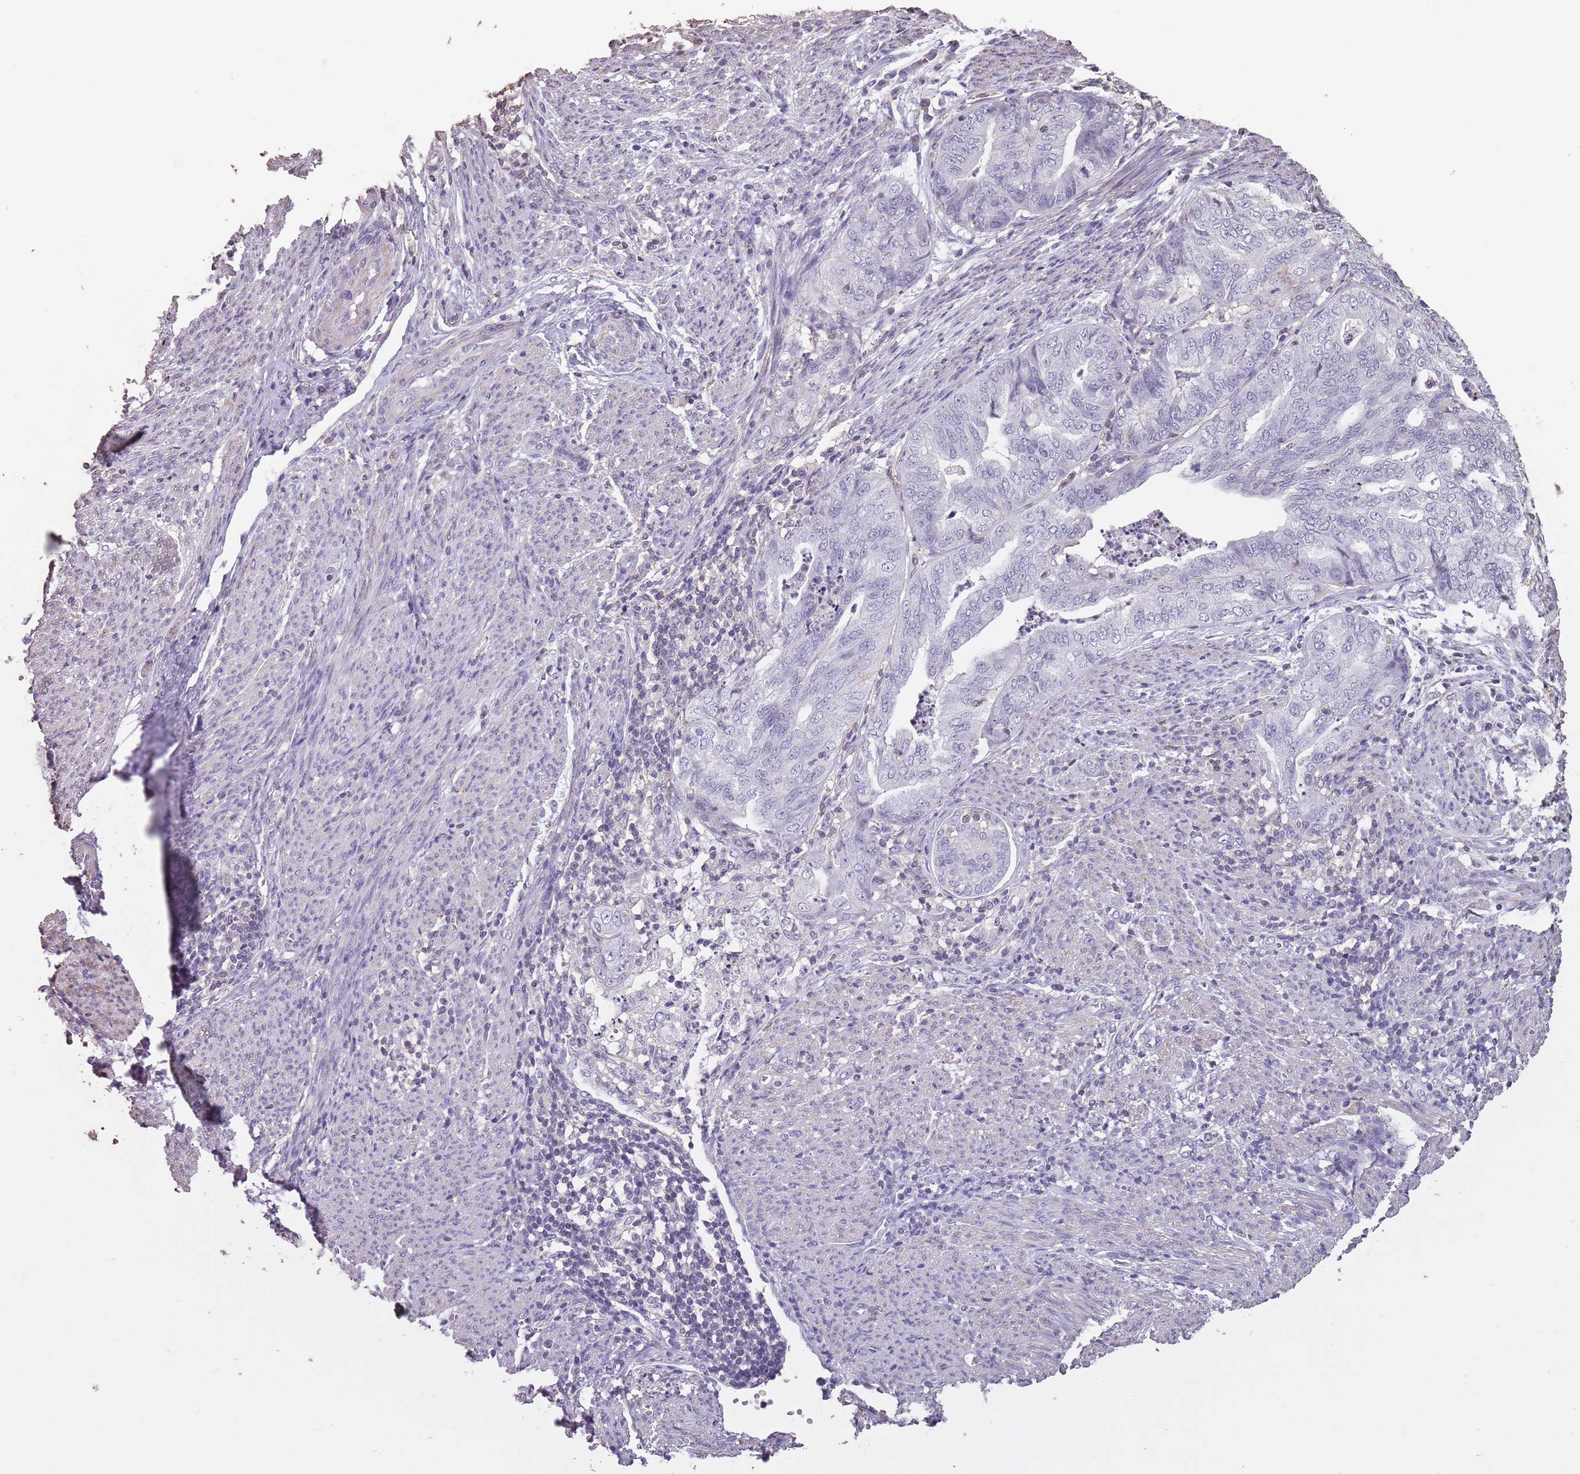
{"staining": {"intensity": "negative", "quantity": "none", "location": "none"}, "tissue": "endometrial cancer", "cell_type": "Tumor cells", "image_type": "cancer", "snomed": [{"axis": "morphology", "description": "Adenocarcinoma, NOS"}, {"axis": "topography", "description": "Endometrium"}], "caption": "There is no significant staining in tumor cells of endometrial cancer (adenocarcinoma).", "gene": "SUN5", "patient": {"sex": "female", "age": 79}}